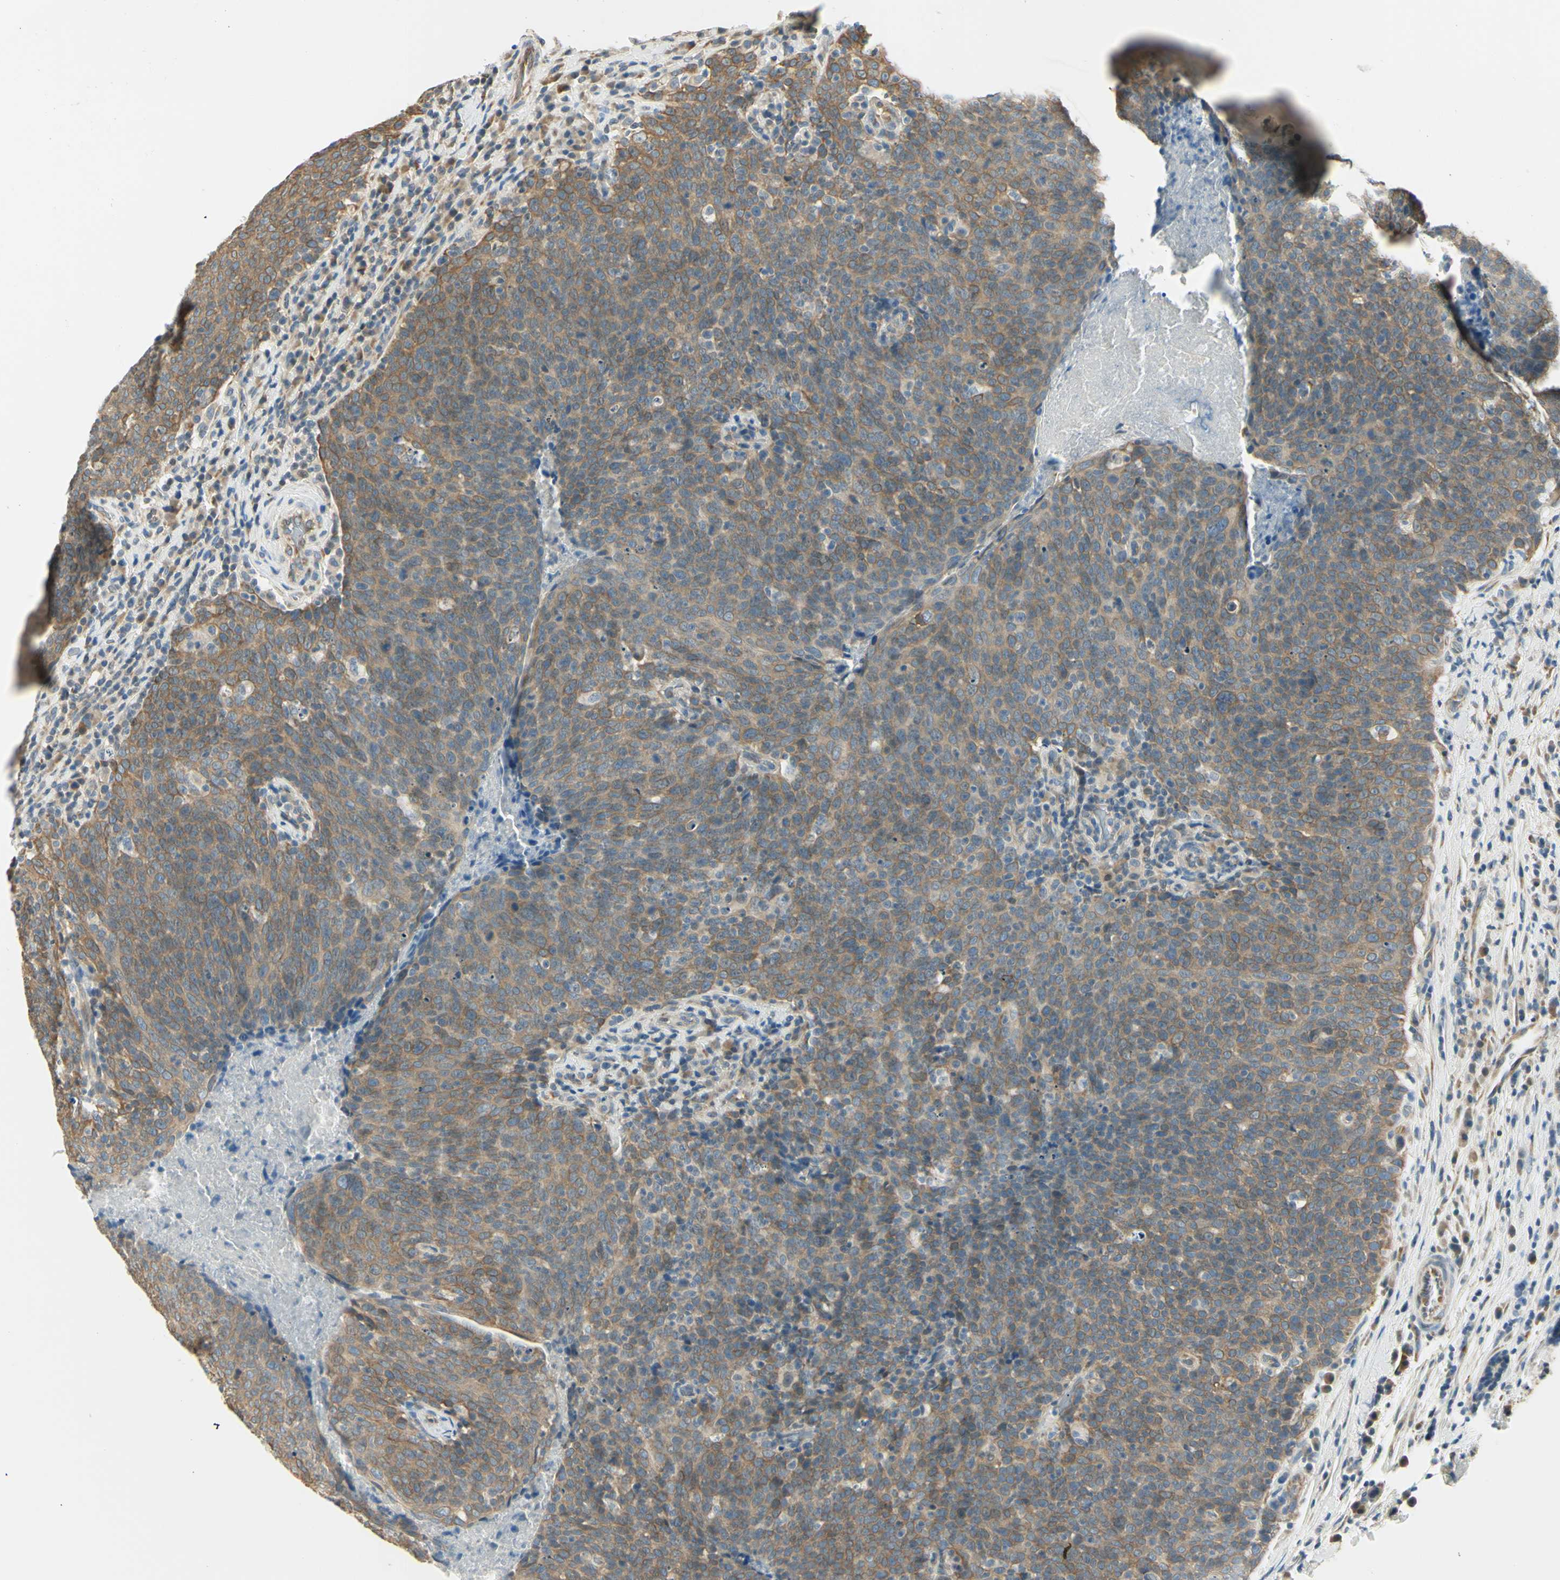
{"staining": {"intensity": "moderate", "quantity": ">75%", "location": "cytoplasmic/membranous"}, "tissue": "head and neck cancer", "cell_type": "Tumor cells", "image_type": "cancer", "snomed": [{"axis": "morphology", "description": "Squamous cell carcinoma, NOS"}, {"axis": "morphology", "description": "Squamous cell carcinoma, metastatic, NOS"}, {"axis": "topography", "description": "Lymph node"}, {"axis": "topography", "description": "Head-Neck"}], "caption": "Immunohistochemistry (DAB) staining of metastatic squamous cell carcinoma (head and neck) exhibits moderate cytoplasmic/membranous protein expression in about >75% of tumor cells.", "gene": "IGDCC4", "patient": {"sex": "male", "age": 62}}